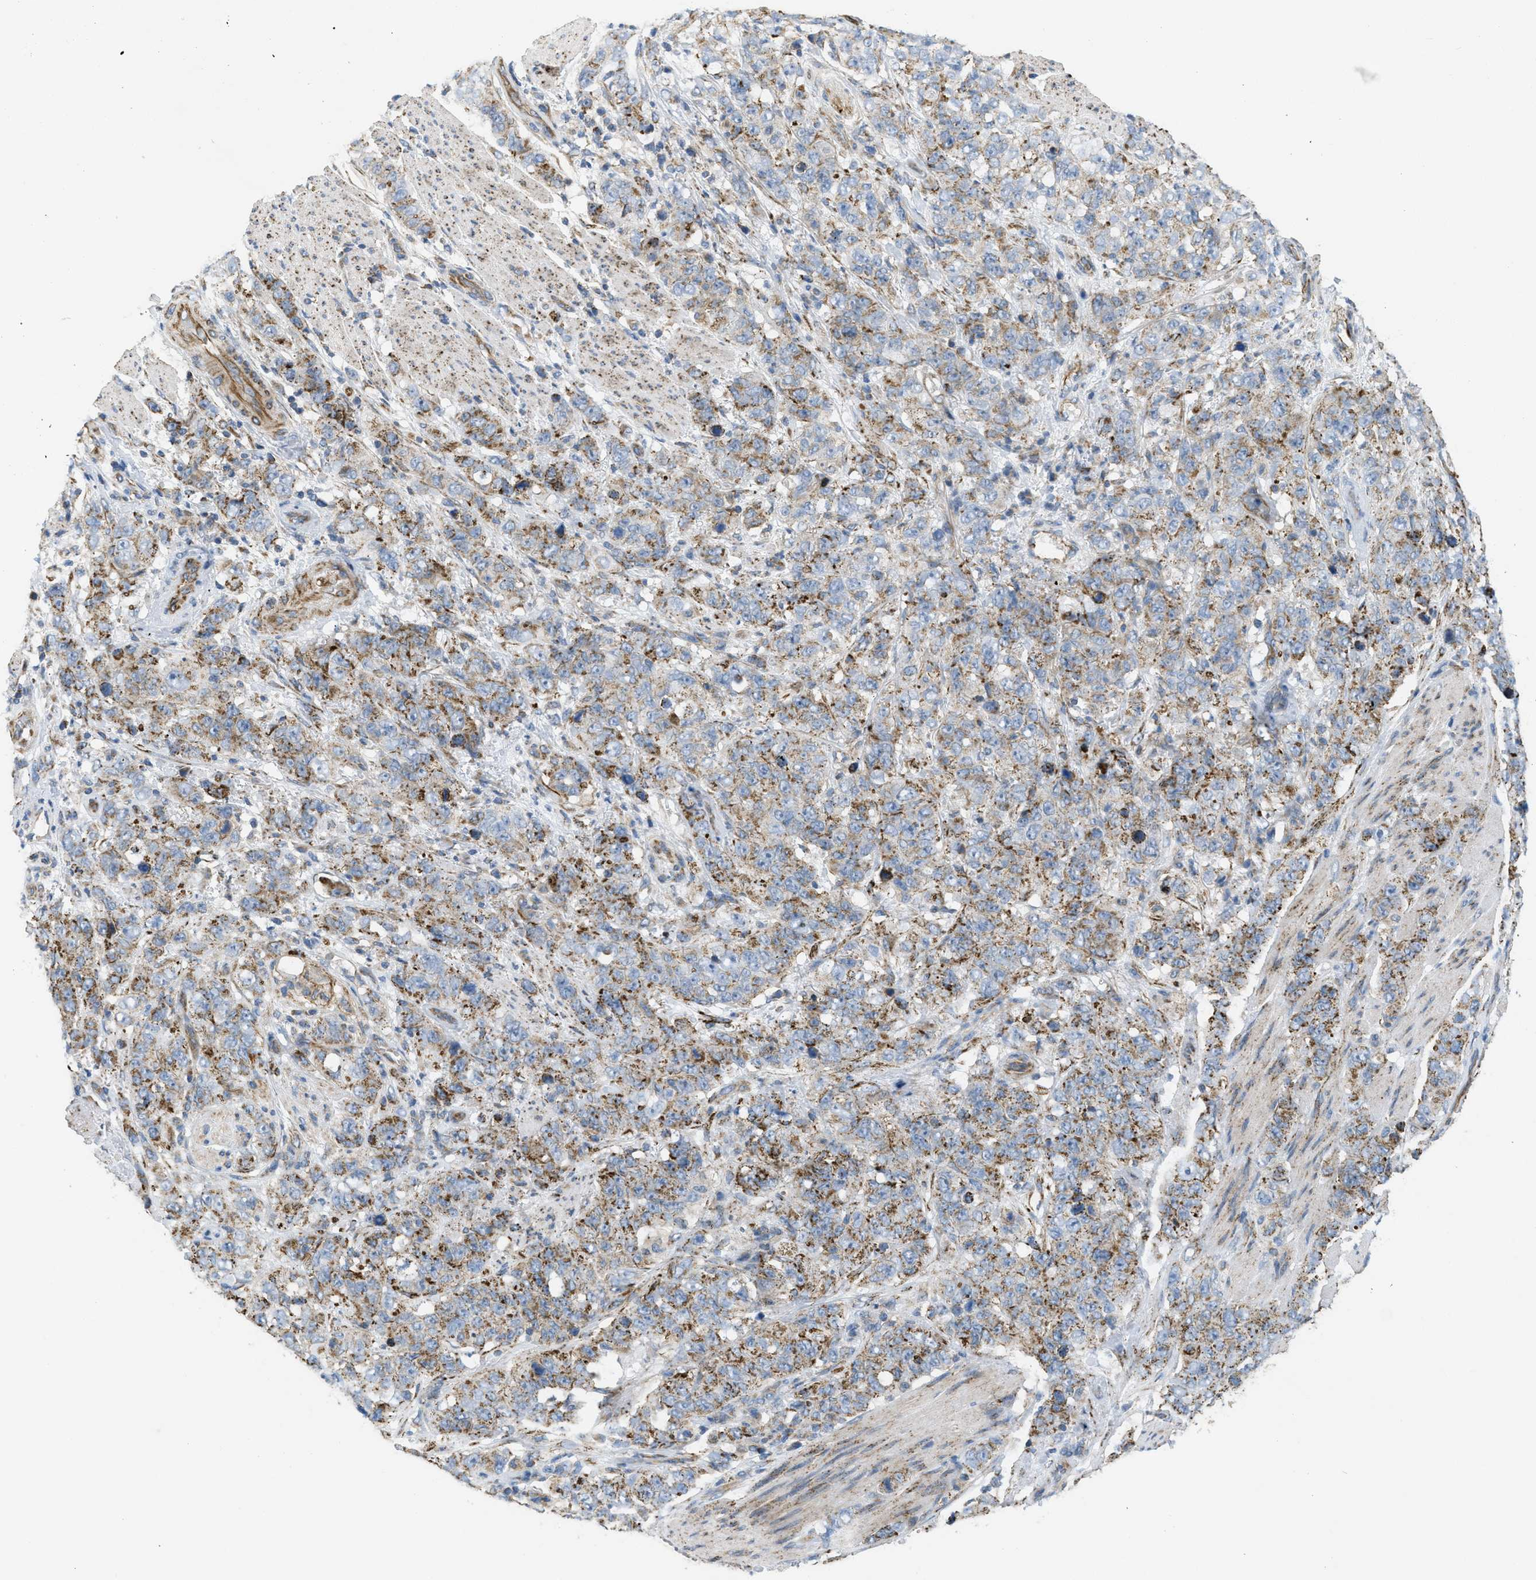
{"staining": {"intensity": "strong", "quantity": "<25%", "location": "cytoplasmic/membranous"}, "tissue": "stomach cancer", "cell_type": "Tumor cells", "image_type": "cancer", "snomed": [{"axis": "morphology", "description": "Adenocarcinoma, NOS"}, {"axis": "topography", "description": "Stomach"}], "caption": "IHC of human stomach cancer (adenocarcinoma) shows medium levels of strong cytoplasmic/membranous expression in approximately <25% of tumor cells.", "gene": "BTN3A1", "patient": {"sex": "male", "age": 48}}